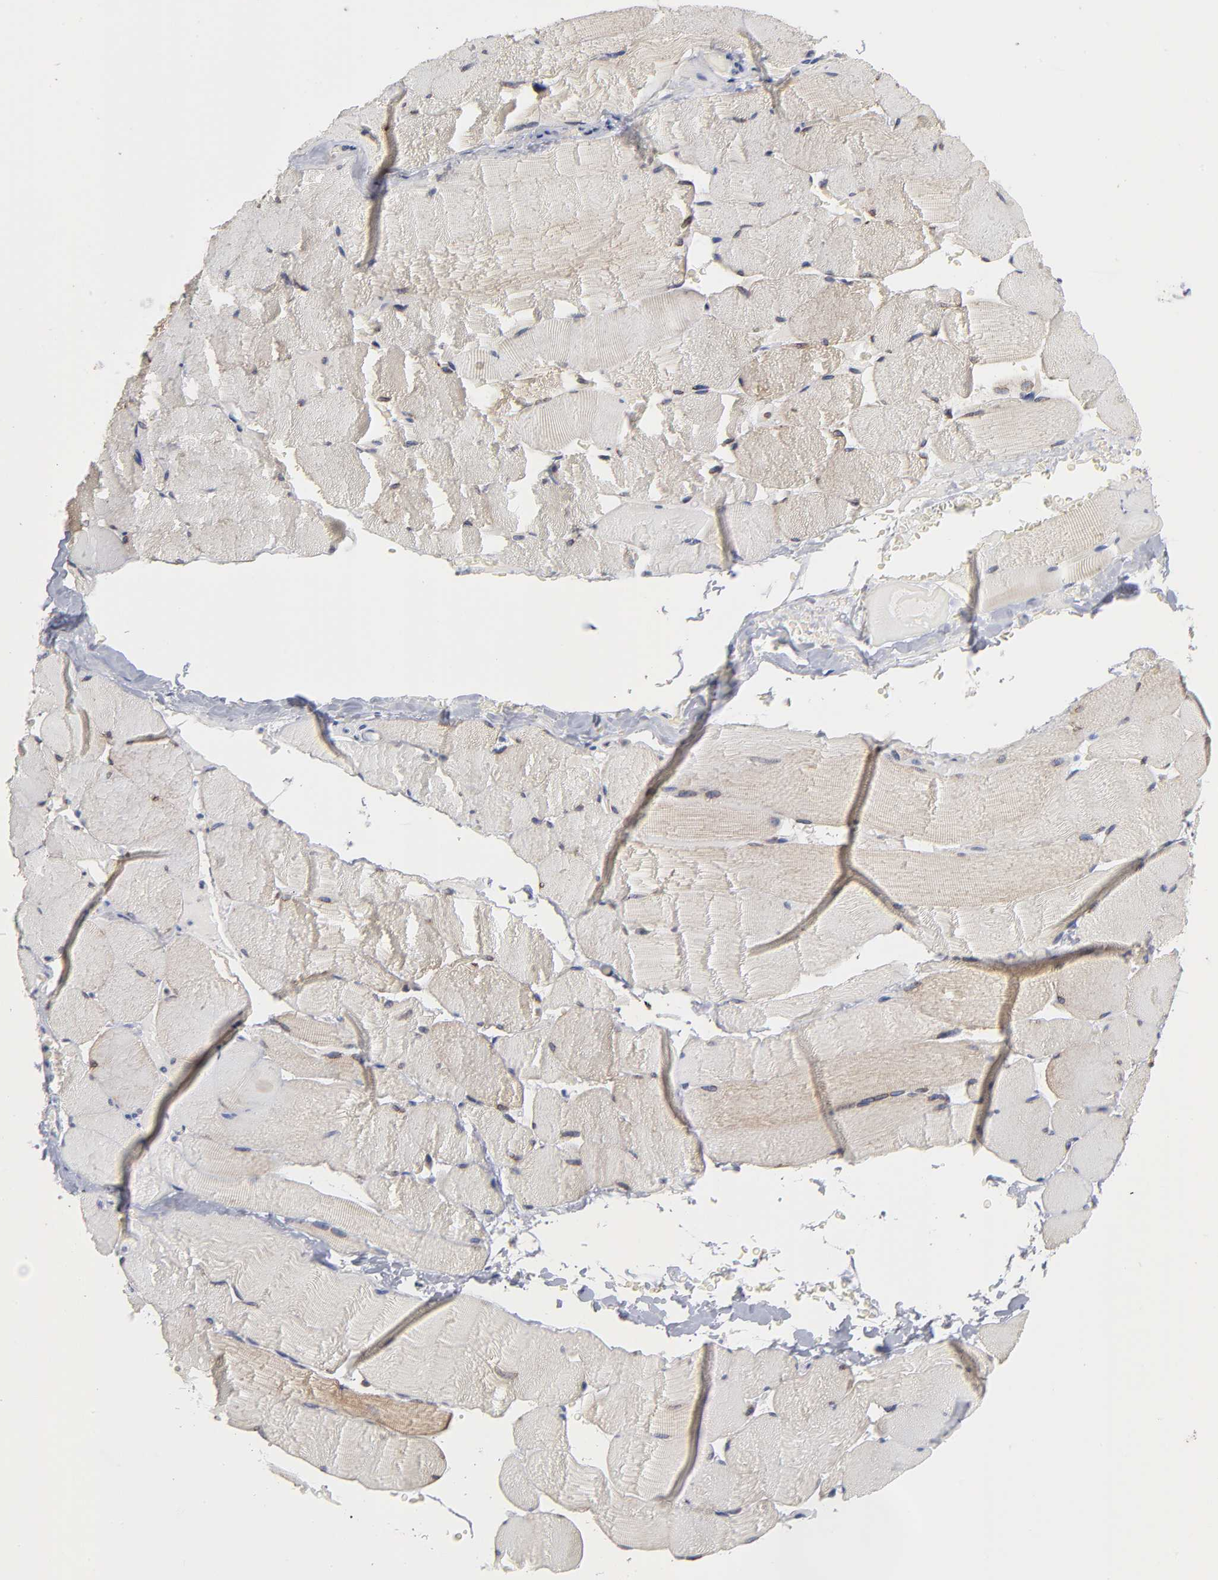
{"staining": {"intensity": "moderate", "quantity": "25%-75%", "location": "cytoplasmic/membranous,nuclear"}, "tissue": "skeletal muscle", "cell_type": "Myocytes", "image_type": "normal", "snomed": [{"axis": "morphology", "description": "Normal tissue, NOS"}, {"axis": "topography", "description": "Skeletal muscle"}], "caption": "Immunohistochemistry histopathology image of benign skeletal muscle: human skeletal muscle stained using immunohistochemistry (IHC) shows medium levels of moderate protein expression localized specifically in the cytoplasmic/membranous,nuclear of myocytes, appearing as a cytoplasmic/membranous,nuclear brown color.", "gene": "PDLIM2", "patient": {"sex": "male", "age": 62}}